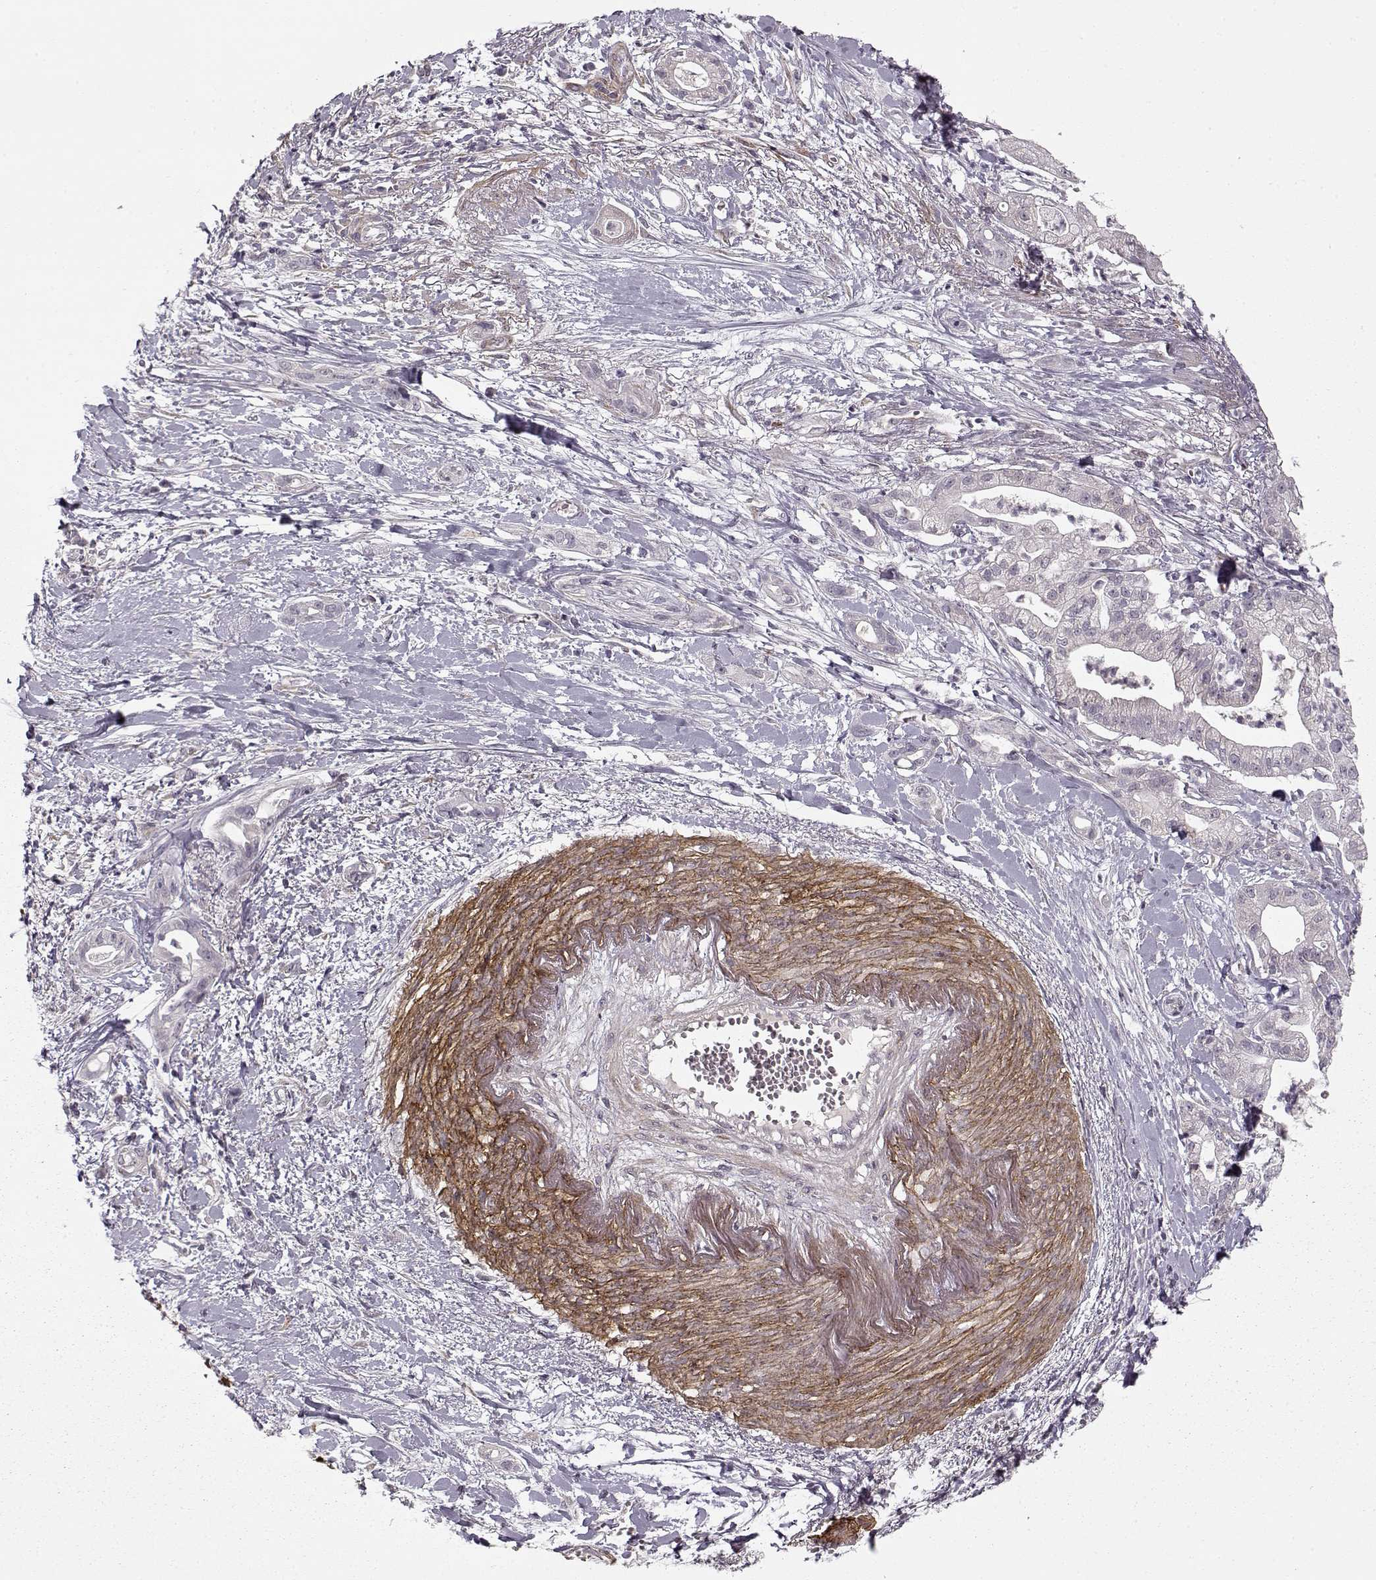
{"staining": {"intensity": "negative", "quantity": "none", "location": "none"}, "tissue": "pancreatic cancer", "cell_type": "Tumor cells", "image_type": "cancer", "snomed": [{"axis": "morphology", "description": "Normal tissue, NOS"}, {"axis": "morphology", "description": "Adenocarcinoma, NOS"}, {"axis": "topography", "description": "Lymph node"}, {"axis": "topography", "description": "Pancreas"}], "caption": "A histopathology image of pancreatic cancer stained for a protein displays no brown staining in tumor cells.", "gene": "LAMB2", "patient": {"sex": "female", "age": 58}}